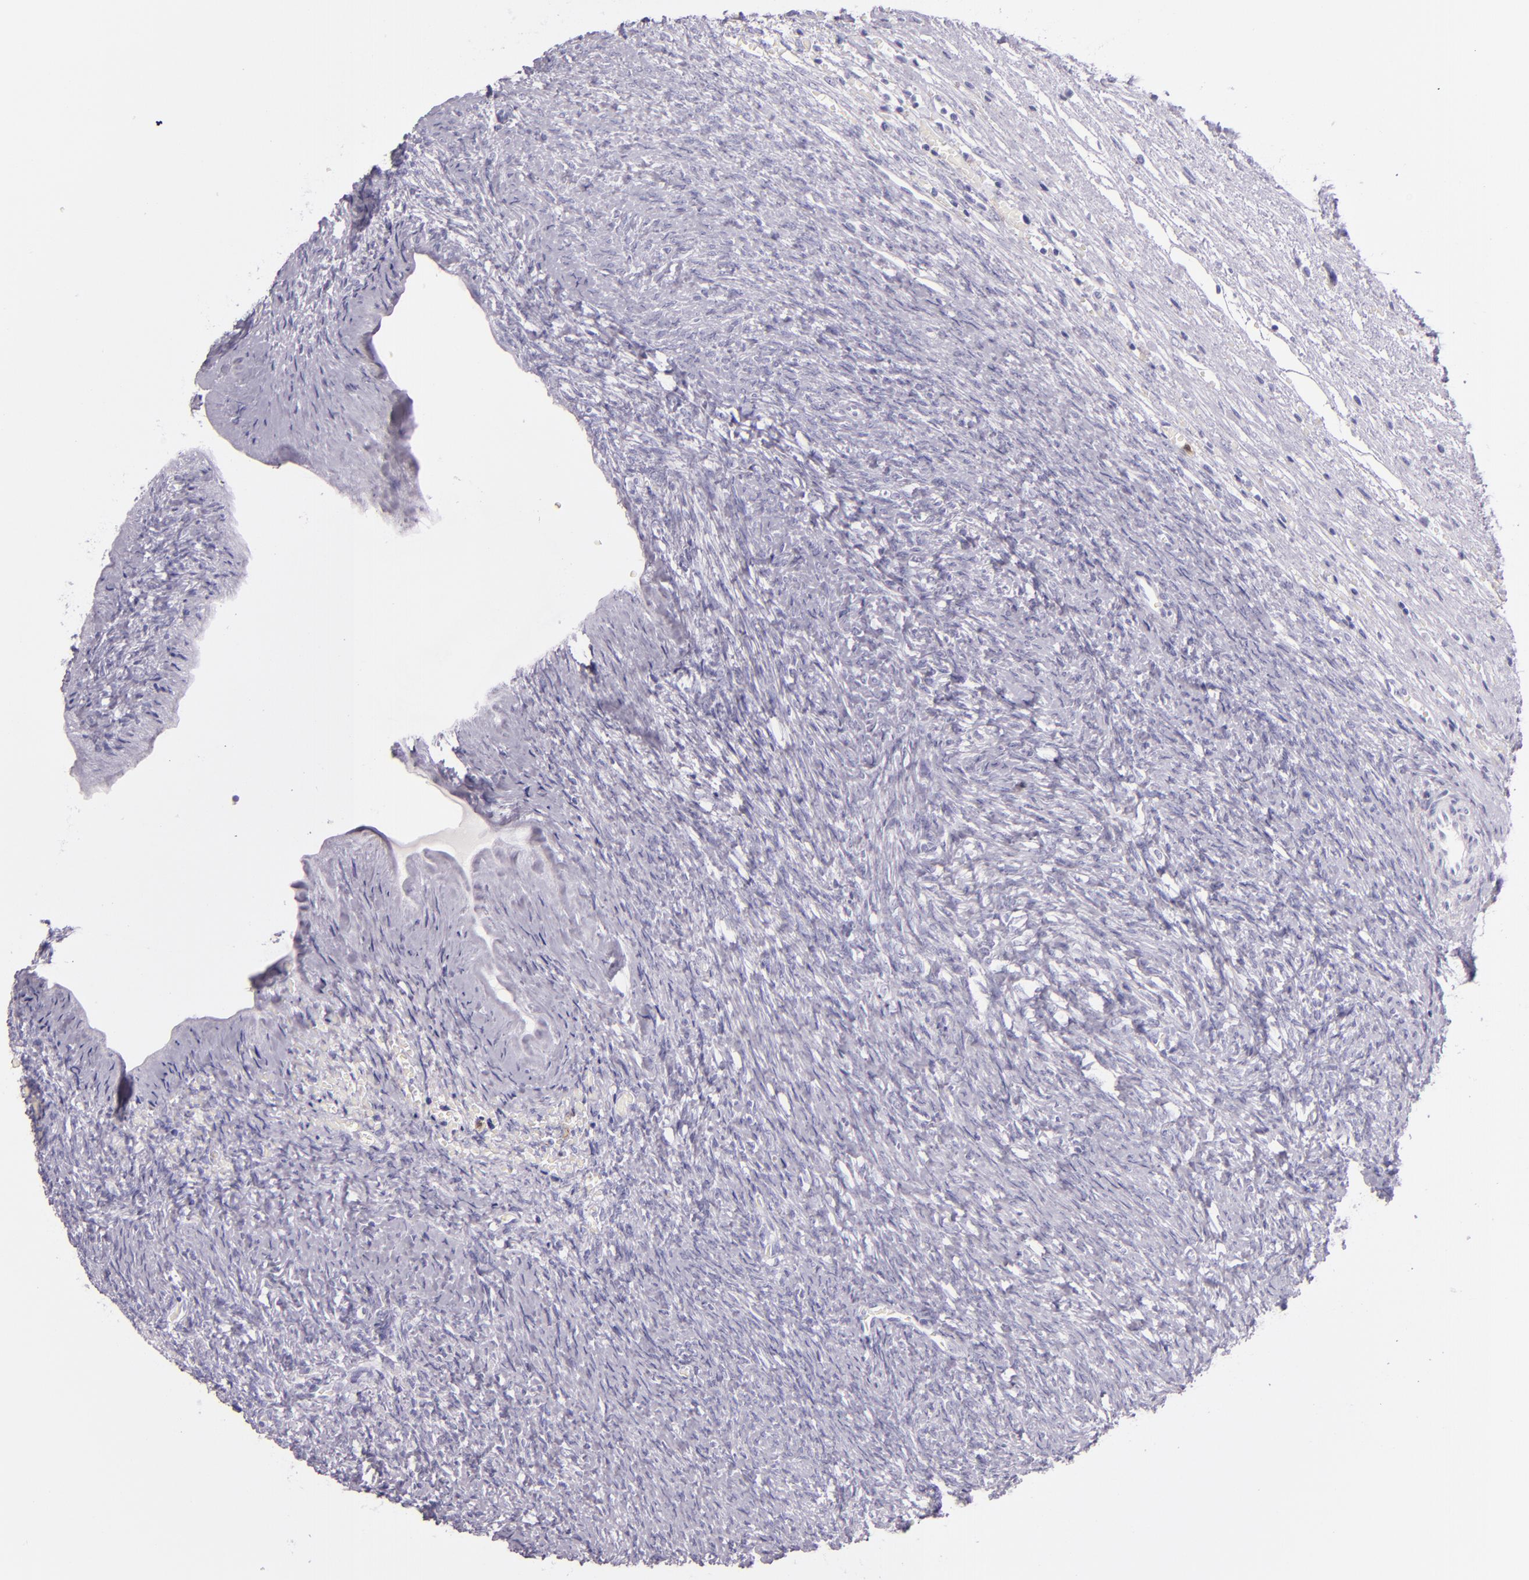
{"staining": {"intensity": "negative", "quantity": "none", "location": "none"}, "tissue": "ovary", "cell_type": "Follicle cells", "image_type": "normal", "snomed": [{"axis": "morphology", "description": "Normal tissue, NOS"}, {"axis": "topography", "description": "Ovary"}], "caption": "Image shows no protein positivity in follicle cells of normal ovary. Brightfield microscopy of immunohistochemistry stained with DAB (brown) and hematoxylin (blue), captured at high magnification.", "gene": "CEACAM1", "patient": {"sex": "female", "age": 56}}